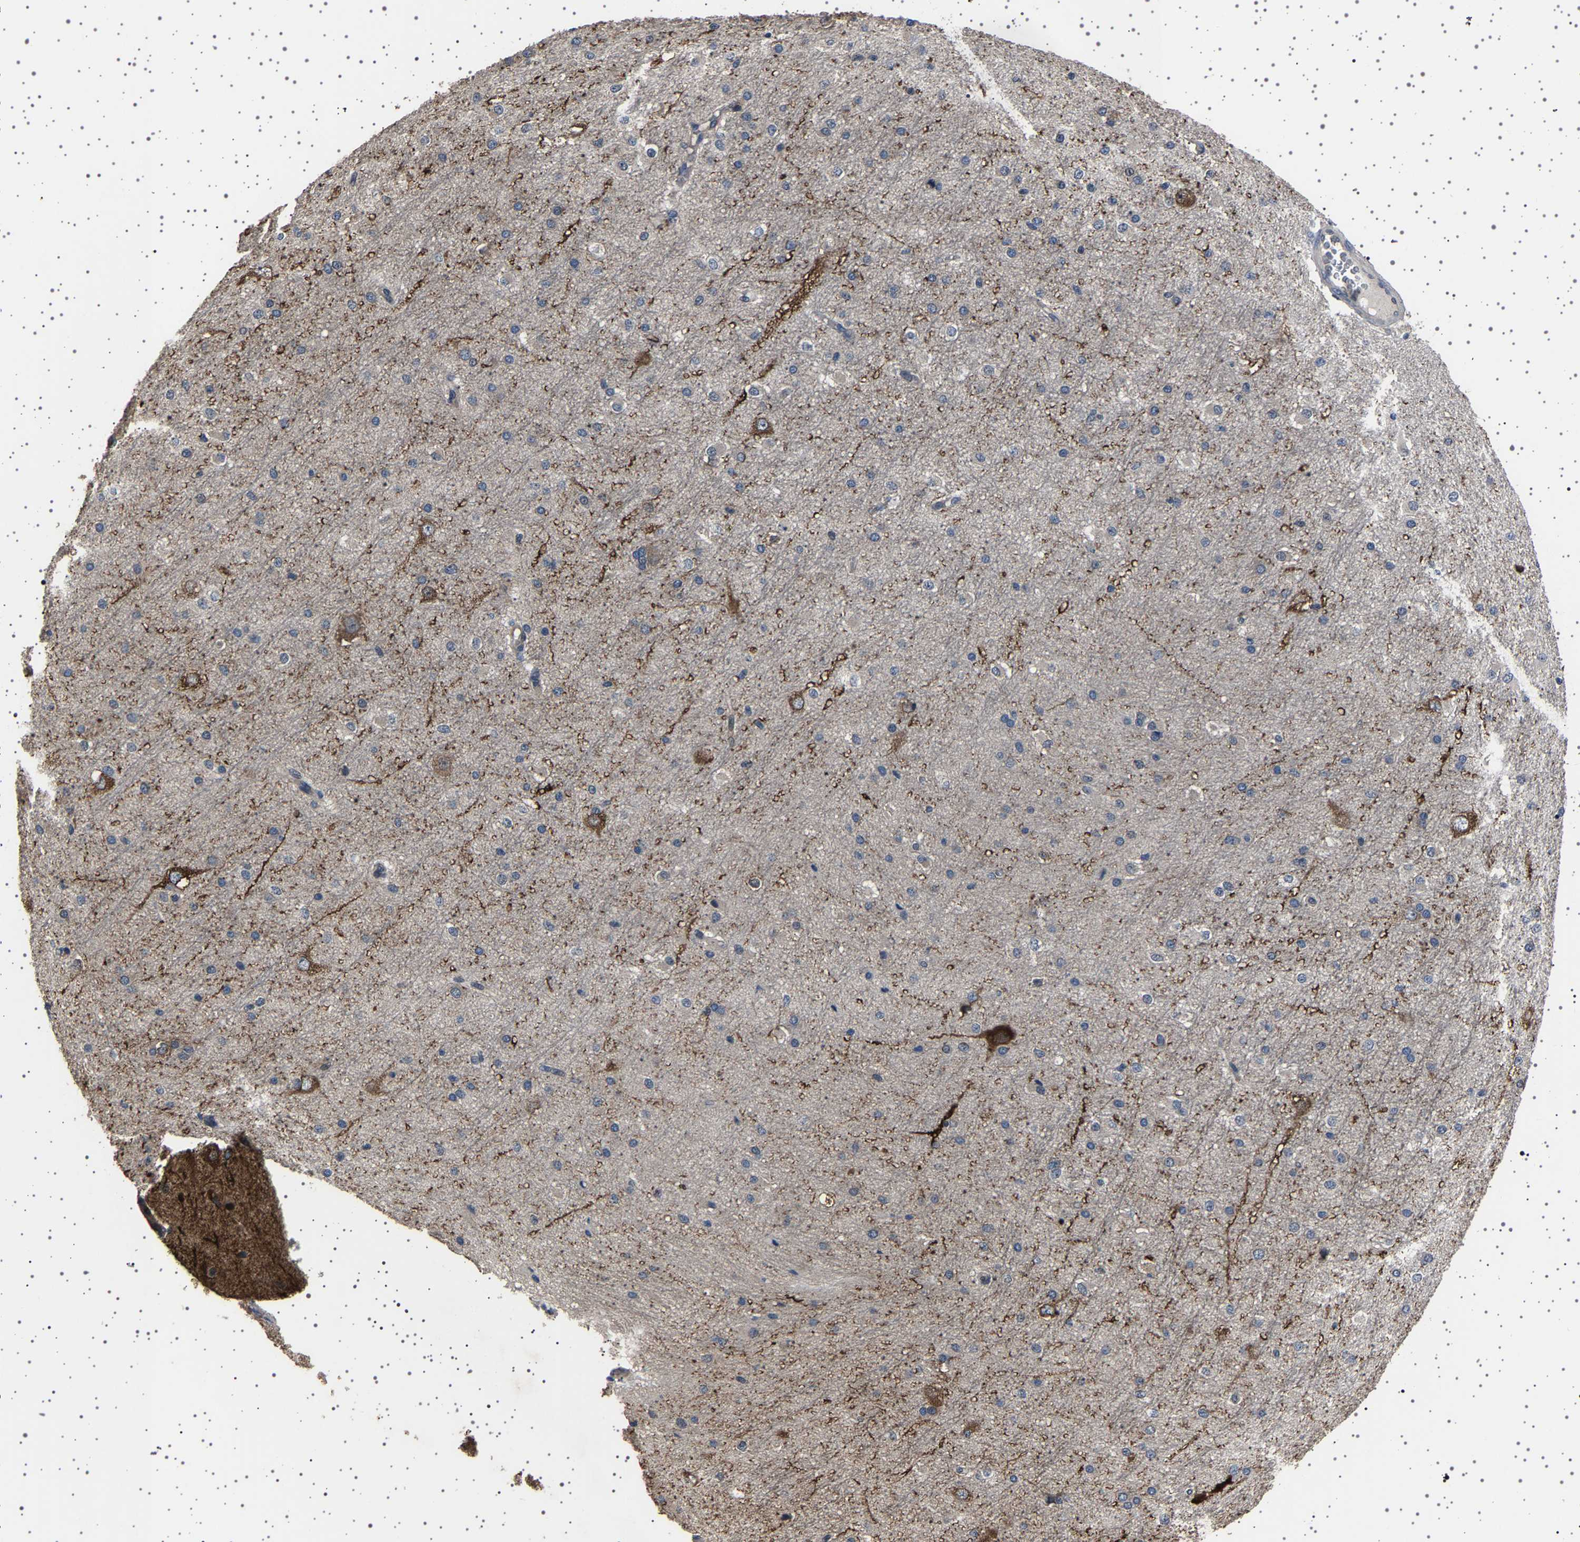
{"staining": {"intensity": "negative", "quantity": "none", "location": "none"}, "tissue": "cerebral cortex", "cell_type": "Endothelial cells", "image_type": "normal", "snomed": [{"axis": "morphology", "description": "Normal tissue, NOS"}, {"axis": "morphology", "description": "Developmental malformation"}, {"axis": "topography", "description": "Cerebral cortex"}], "caption": "An immunohistochemistry (IHC) histopathology image of unremarkable cerebral cortex is shown. There is no staining in endothelial cells of cerebral cortex.", "gene": "NCKAP1", "patient": {"sex": "female", "age": 30}}